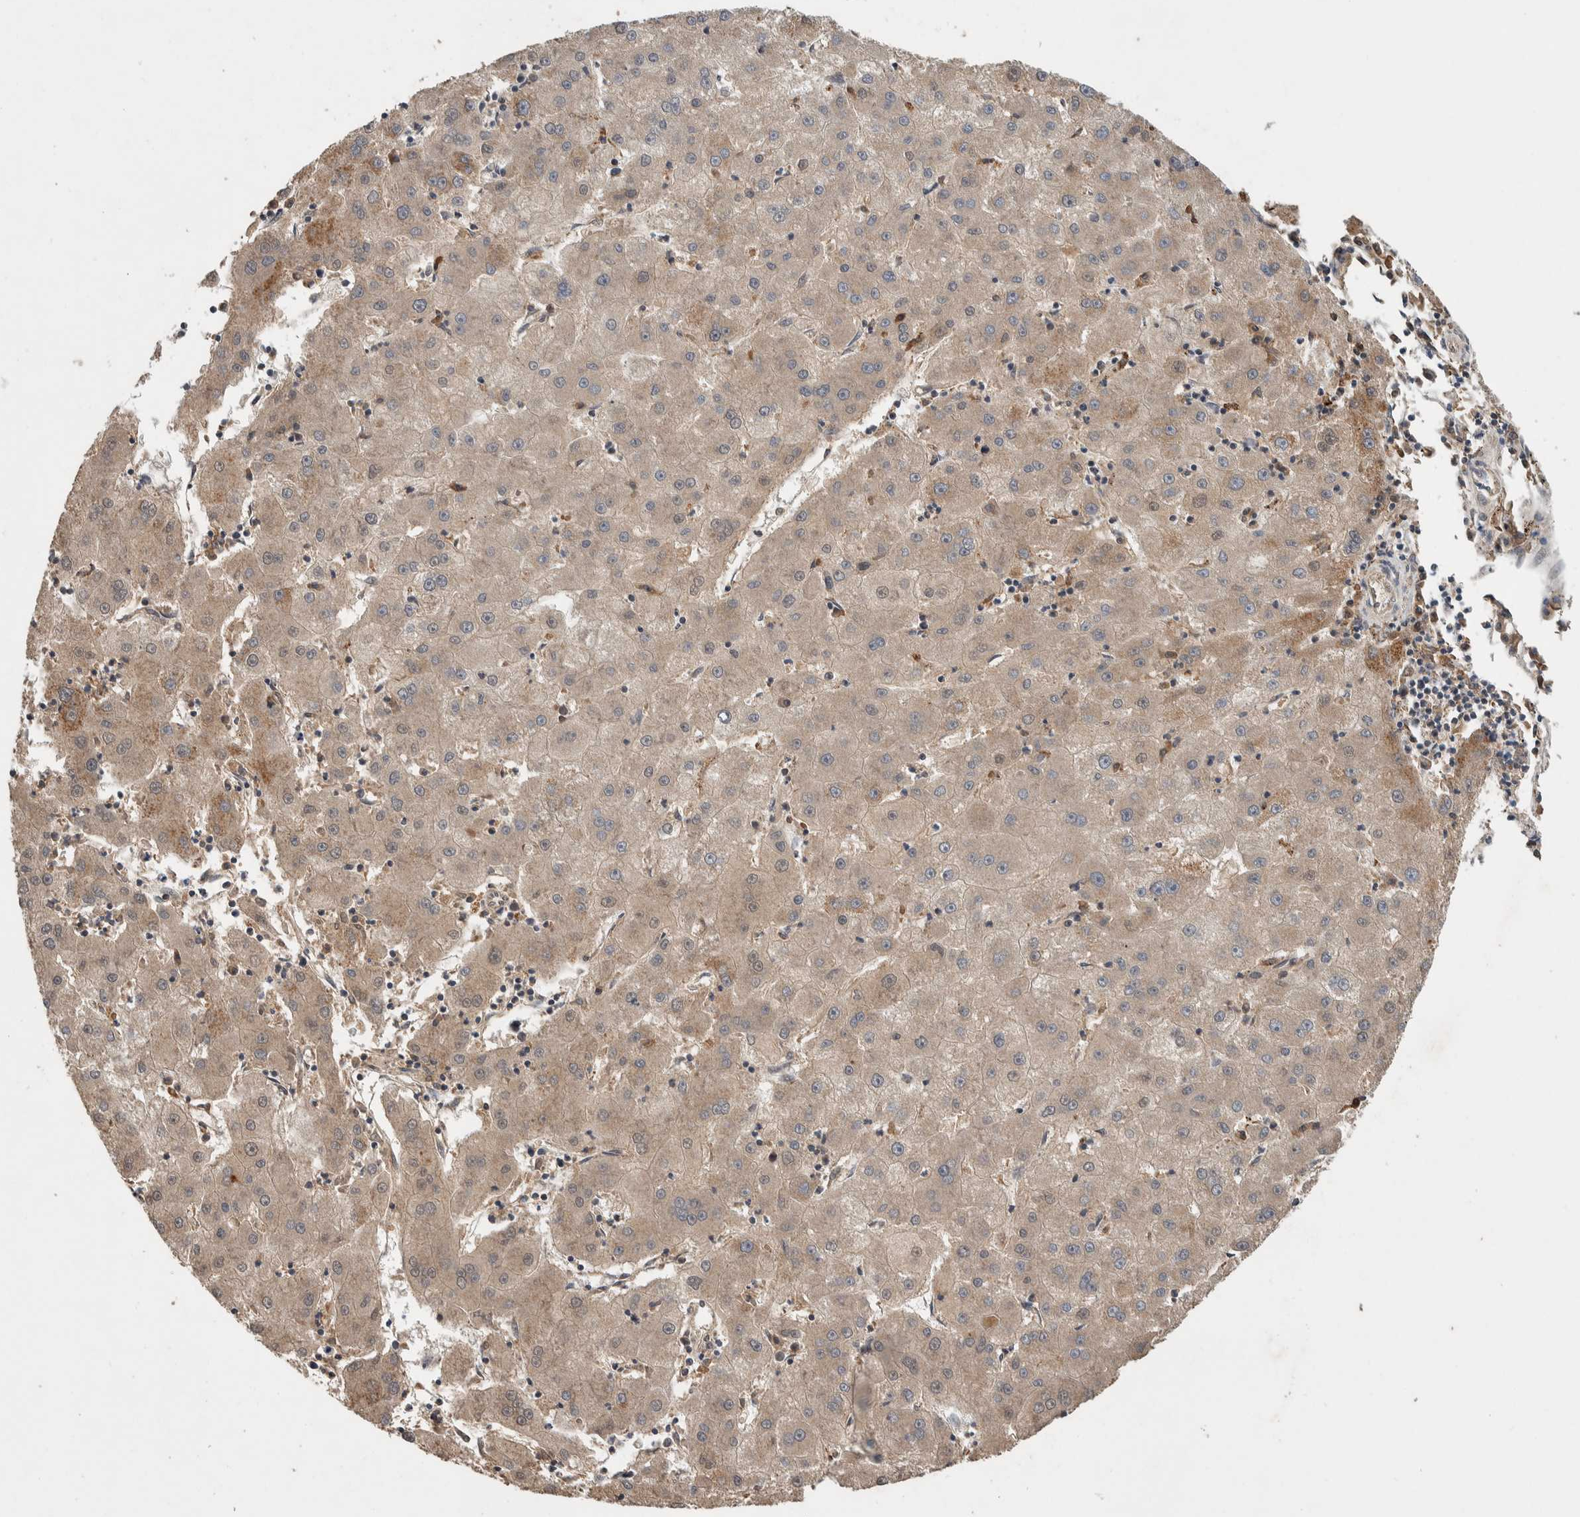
{"staining": {"intensity": "weak", "quantity": "25%-75%", "location": "cytoplasmic/membranous"}, "tissue": "liver cancer", "cell_type": "Tumor cells", "image_type": "cancer", "snomed": [{"axis": "morphology", "description": "Carcinoma, Hepatocellular, NOS"}, {"axis": "topography", "description": "Liver"}], "caption": "DAB immunohistochemical staining of liver cancer (hepatocellular carcinoma) reveals weak cytoplasmic/membranous protein expression in about 25%-75% of tumor cells.", "gene": "CHRM3", "patient": {"sex": "male", "age": 72}}